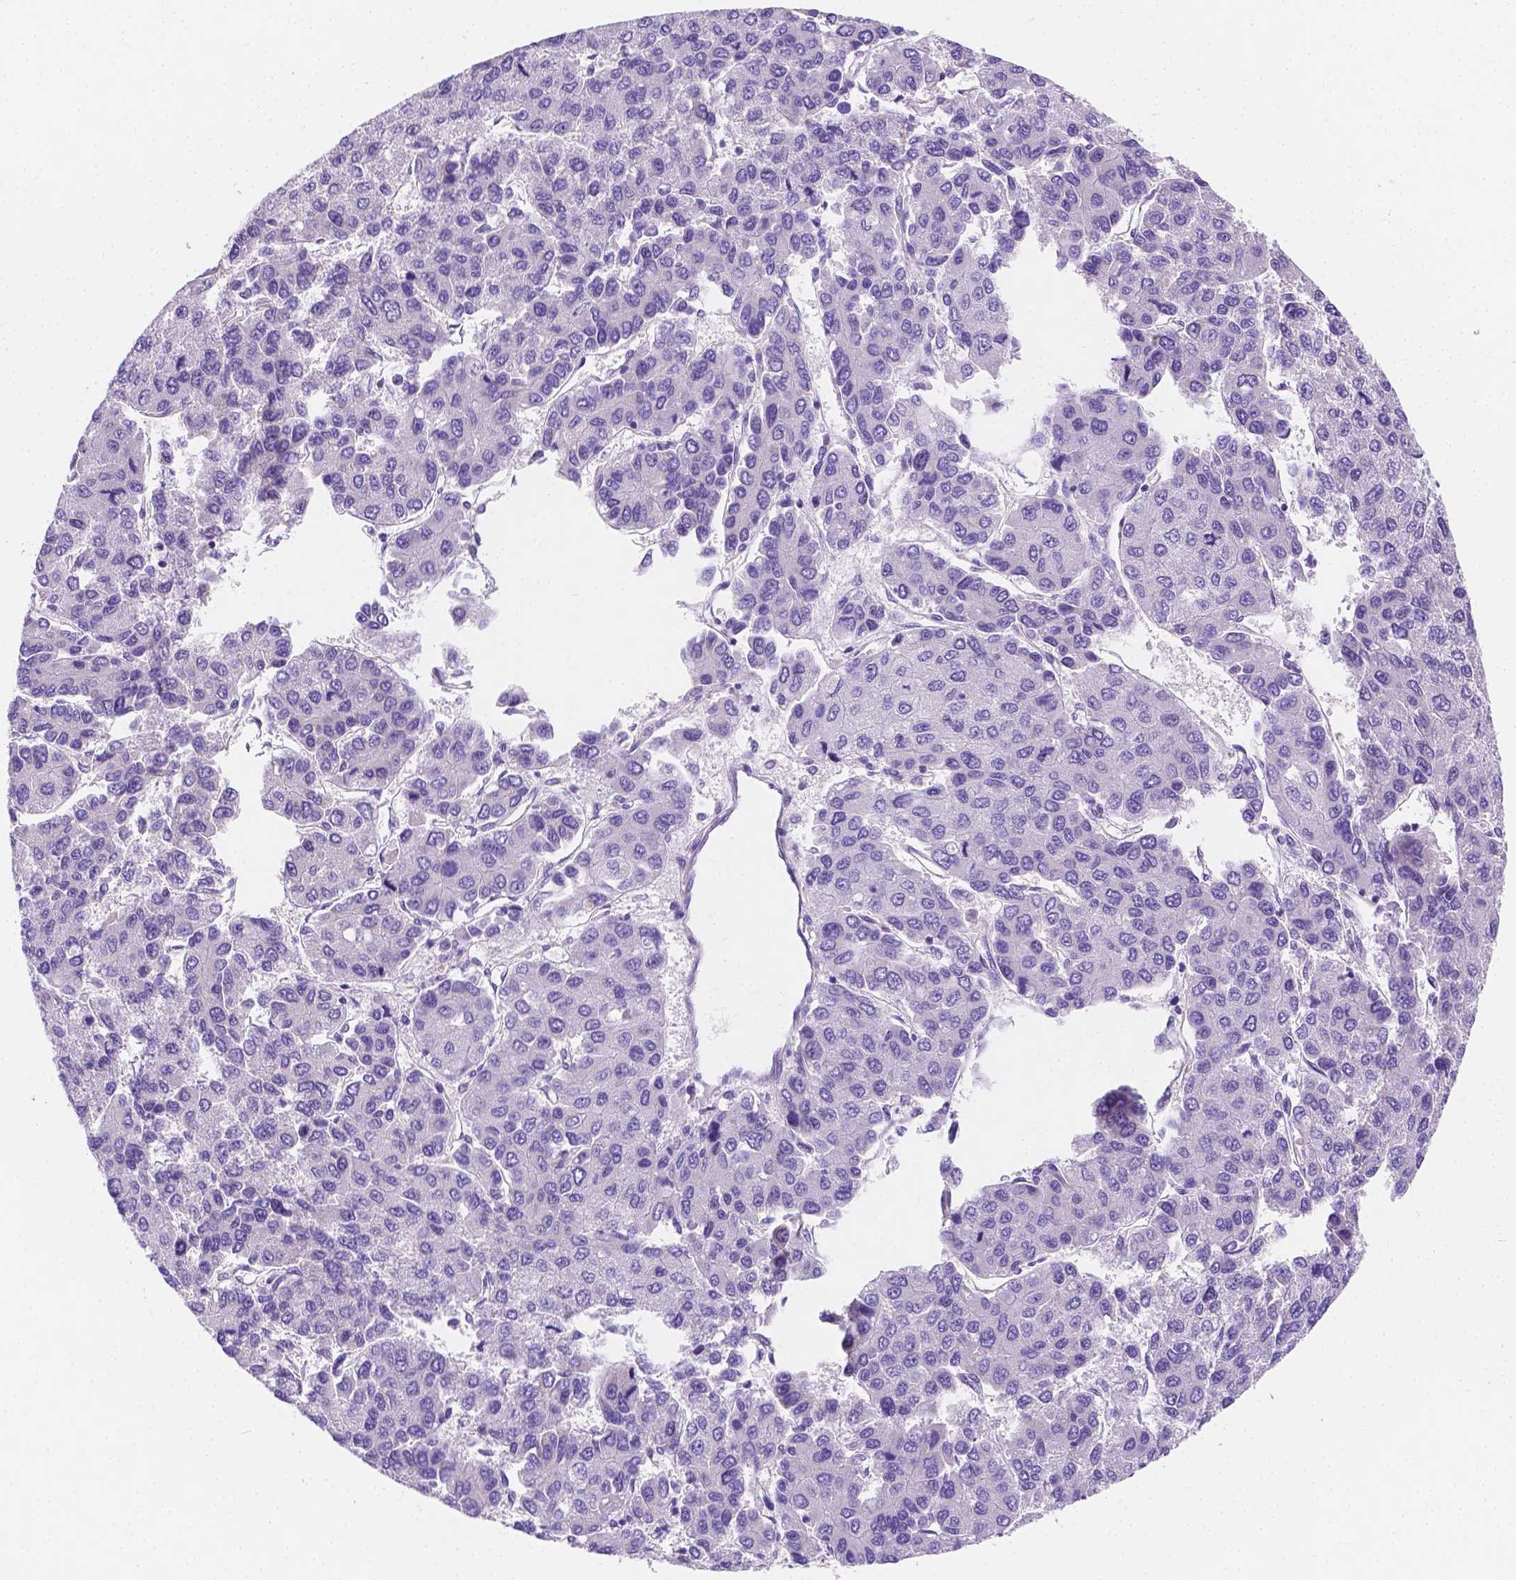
{"staining": {"intensity": "negative", "quantity": "none", "location": "none"}, "tissue": "liver cancer", "cell_type": "Tumor cells", "image_type": "cancer", "snomed": [{"axis": "morphology", "description": "Carcinoma, Hepatocellular, NOS"}, {"axis": "topography", "description": "Liver"}], "caption": "Protein analysis of hepatocellular carcinoma (liver) reveals no significant positivity in tumor cells.", "gene": "SGTB", "patient": {"sex": "female", "age": 66}}